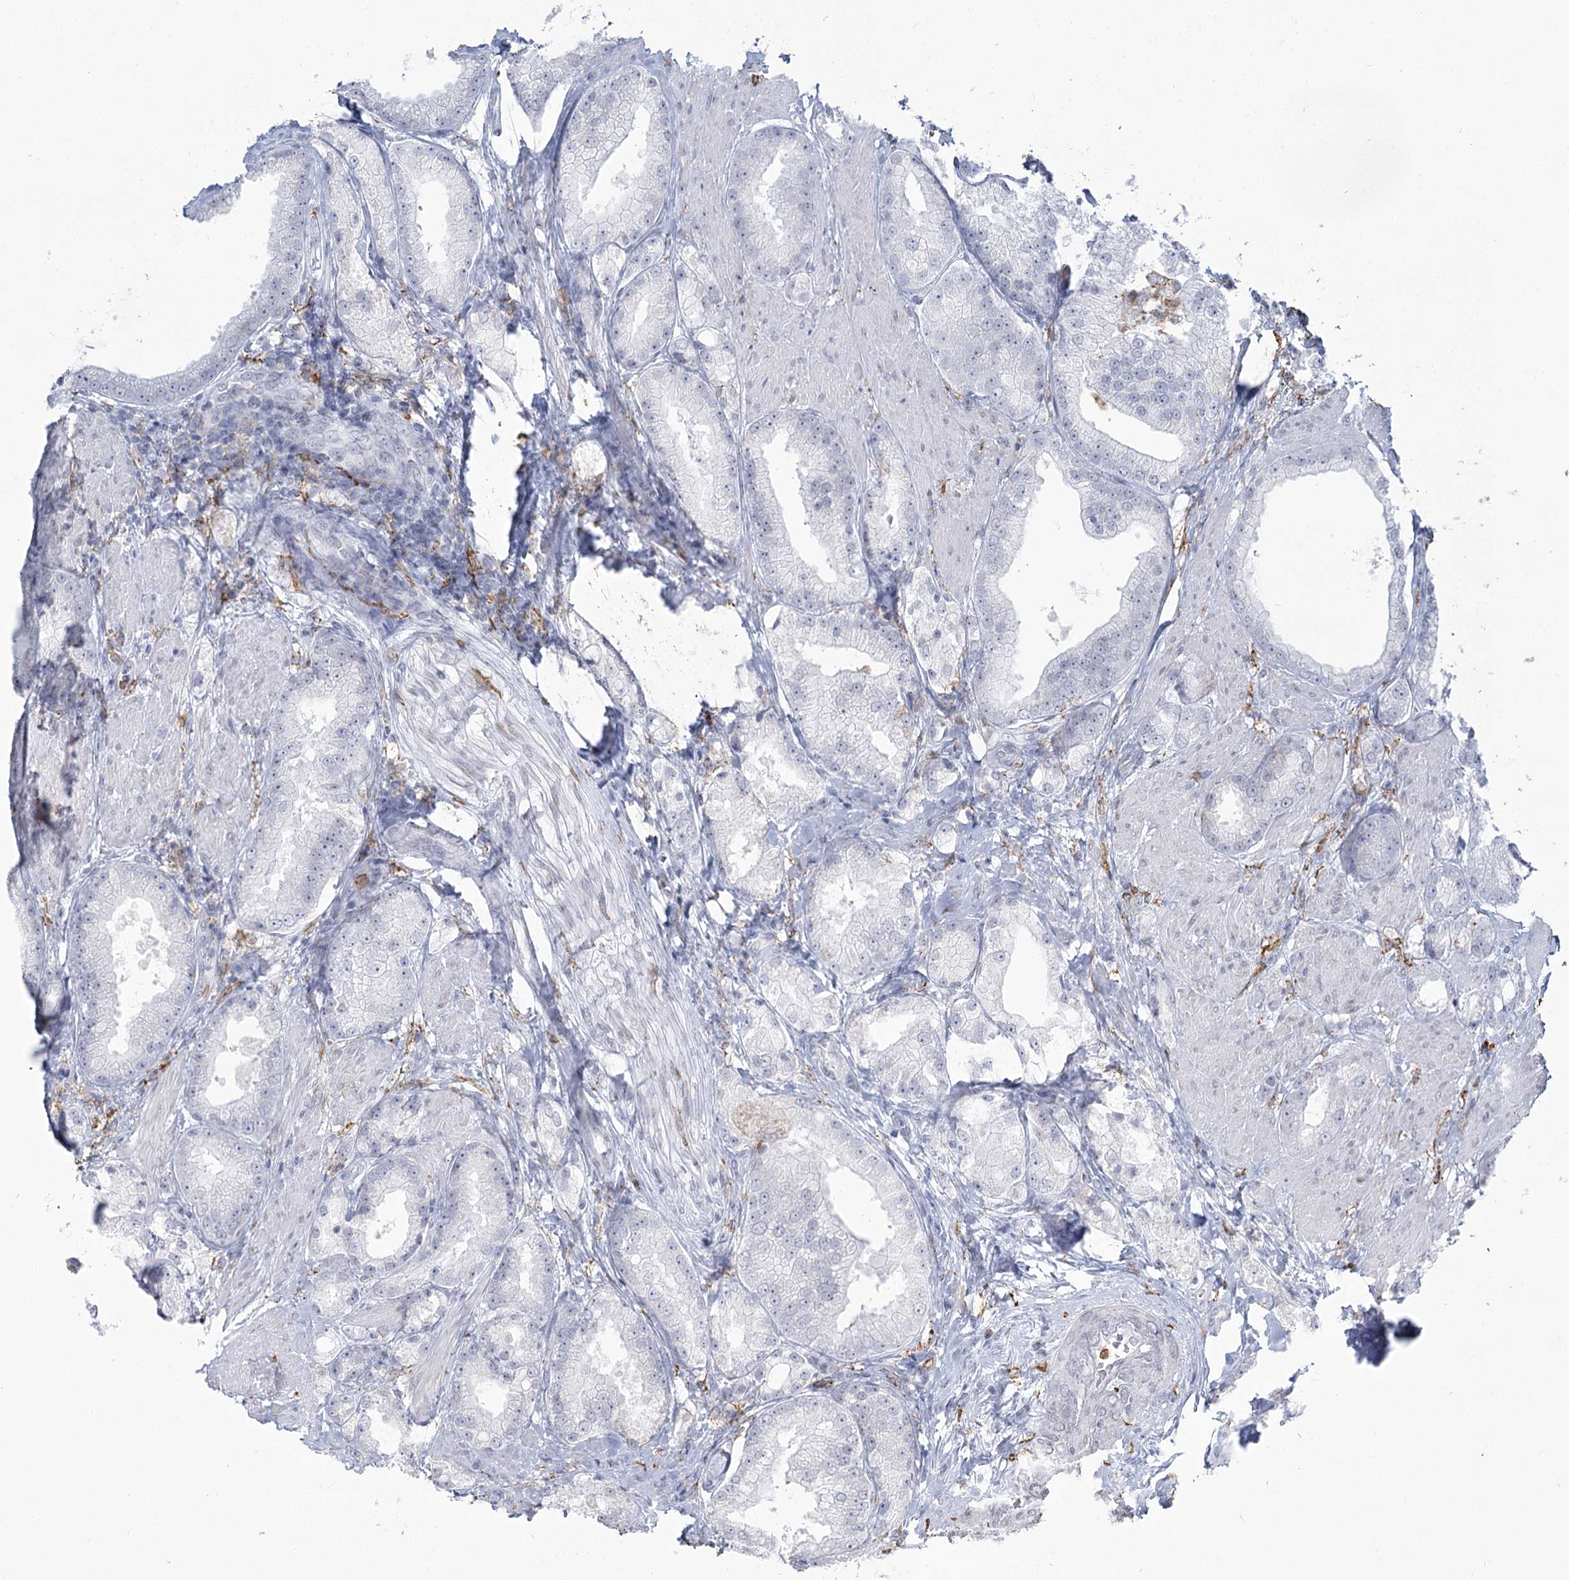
{"staining": {"intensity": "negative", "quantity": "none", "location": "none"}, "tissue": "prostate cancer", "cell_type": "Tumor cells", "image_type": "cancer", "snomed": [{"axis": "morphology", "description": "Adenocarcinoma, Low grade"}, {"axis": "topography", "description": "Prostate"}], "caption": "This is an immunohistochemistry photomicrograph of prostate cancer (low-grade adenocarcinoma). There is no staining in tumor cells.", "gene": "C11orf1", "patient": {"sex": "male", "age": 67}}